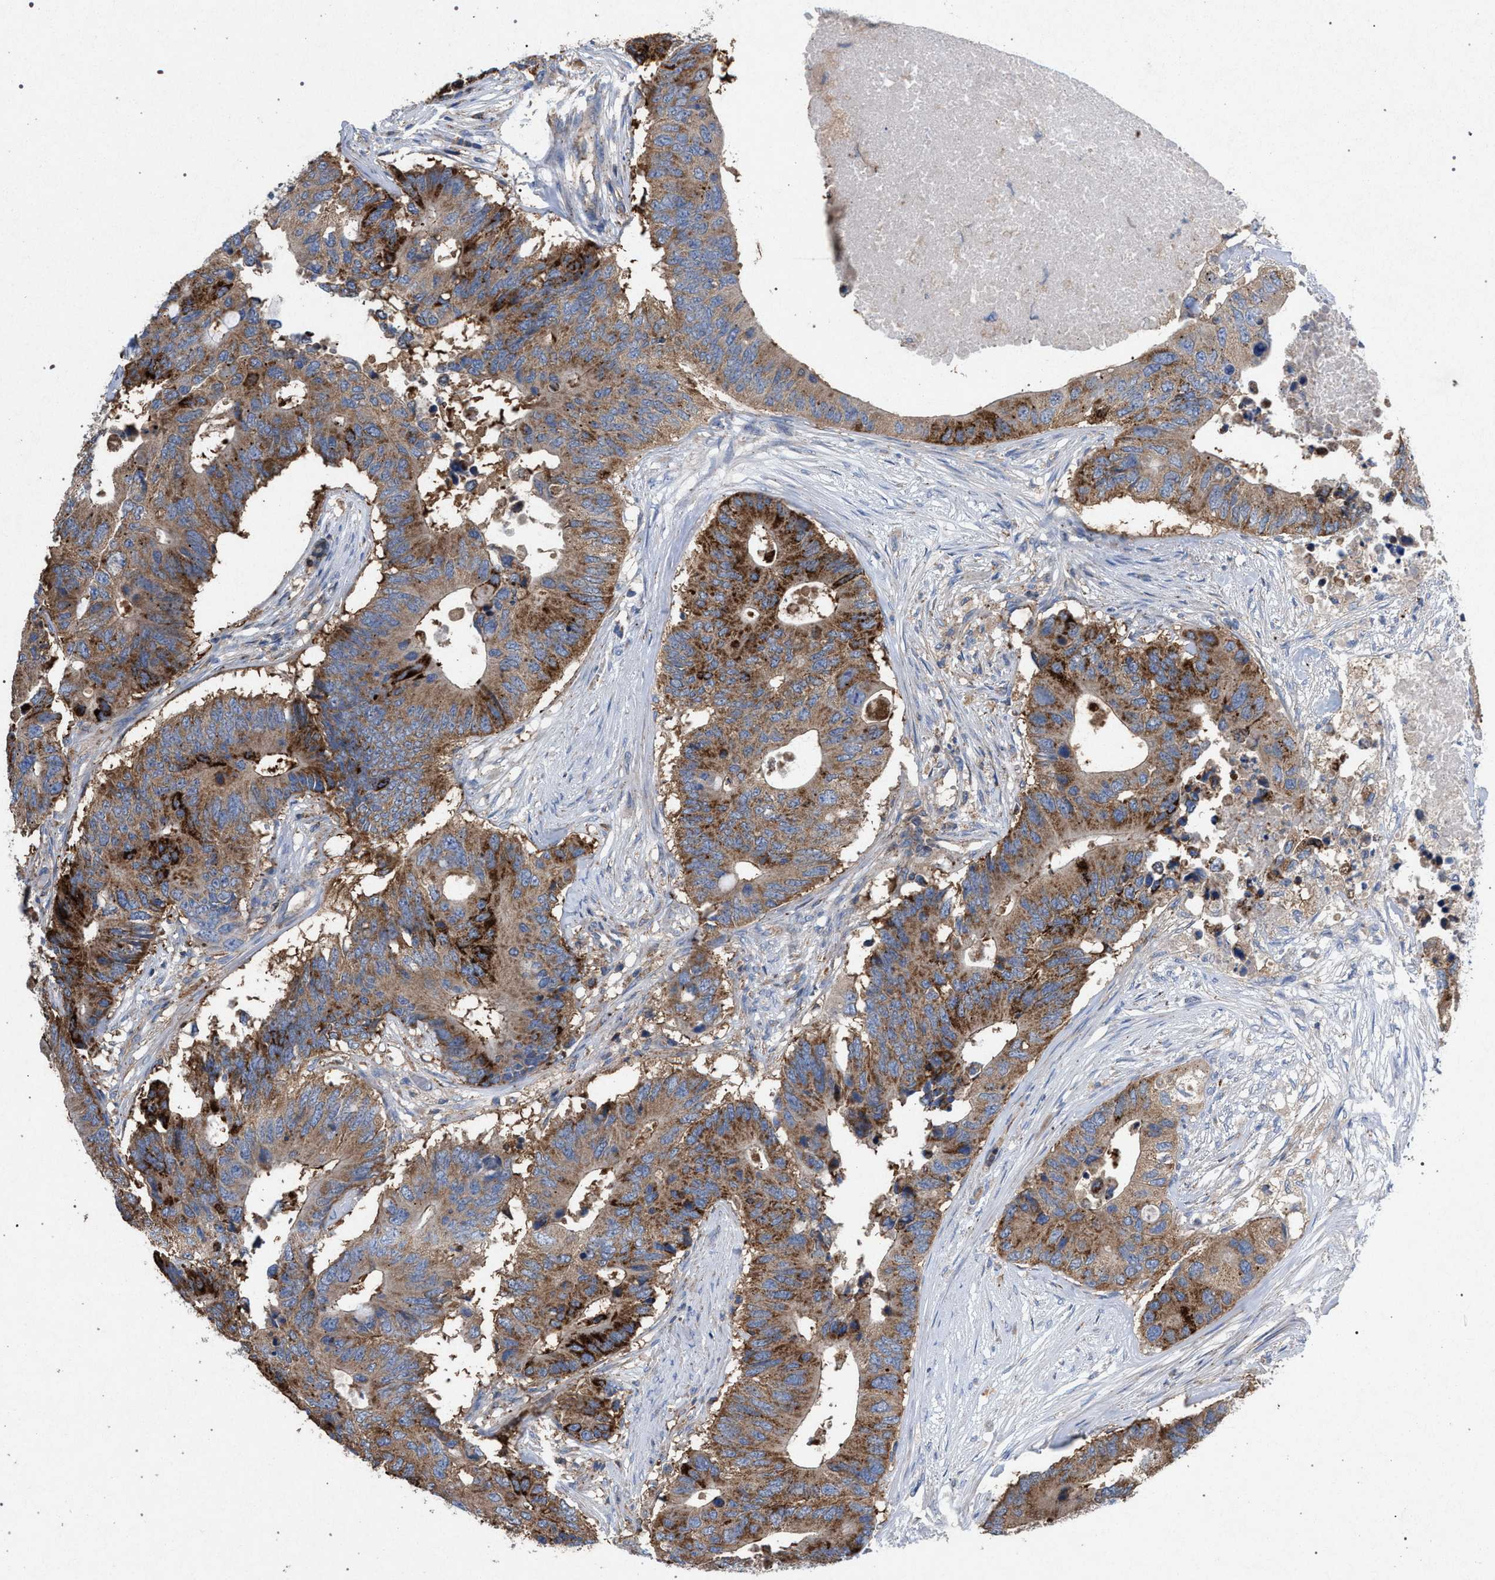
{"staining": {"intensity": "strong", "quantity": ">75%", "location": "cytoplasmic/membranous"}, "tissue": "colorectal cancer", "cell_type": "Tumor cells", "image_type": "cancer", "snomed": [{"axis": "morphology", "description": "Adenocarcinoma, NOS"}, {"axis": "topography", "description": "Colon"}], "caption": "Colorectal cancer stained with immunohistochemistry displays strong cytoplasmic/membranous staining in approximately >75% of tumor cells.", "gene": "VPS13A", "patient": {"sex": "male", "age": 71}}